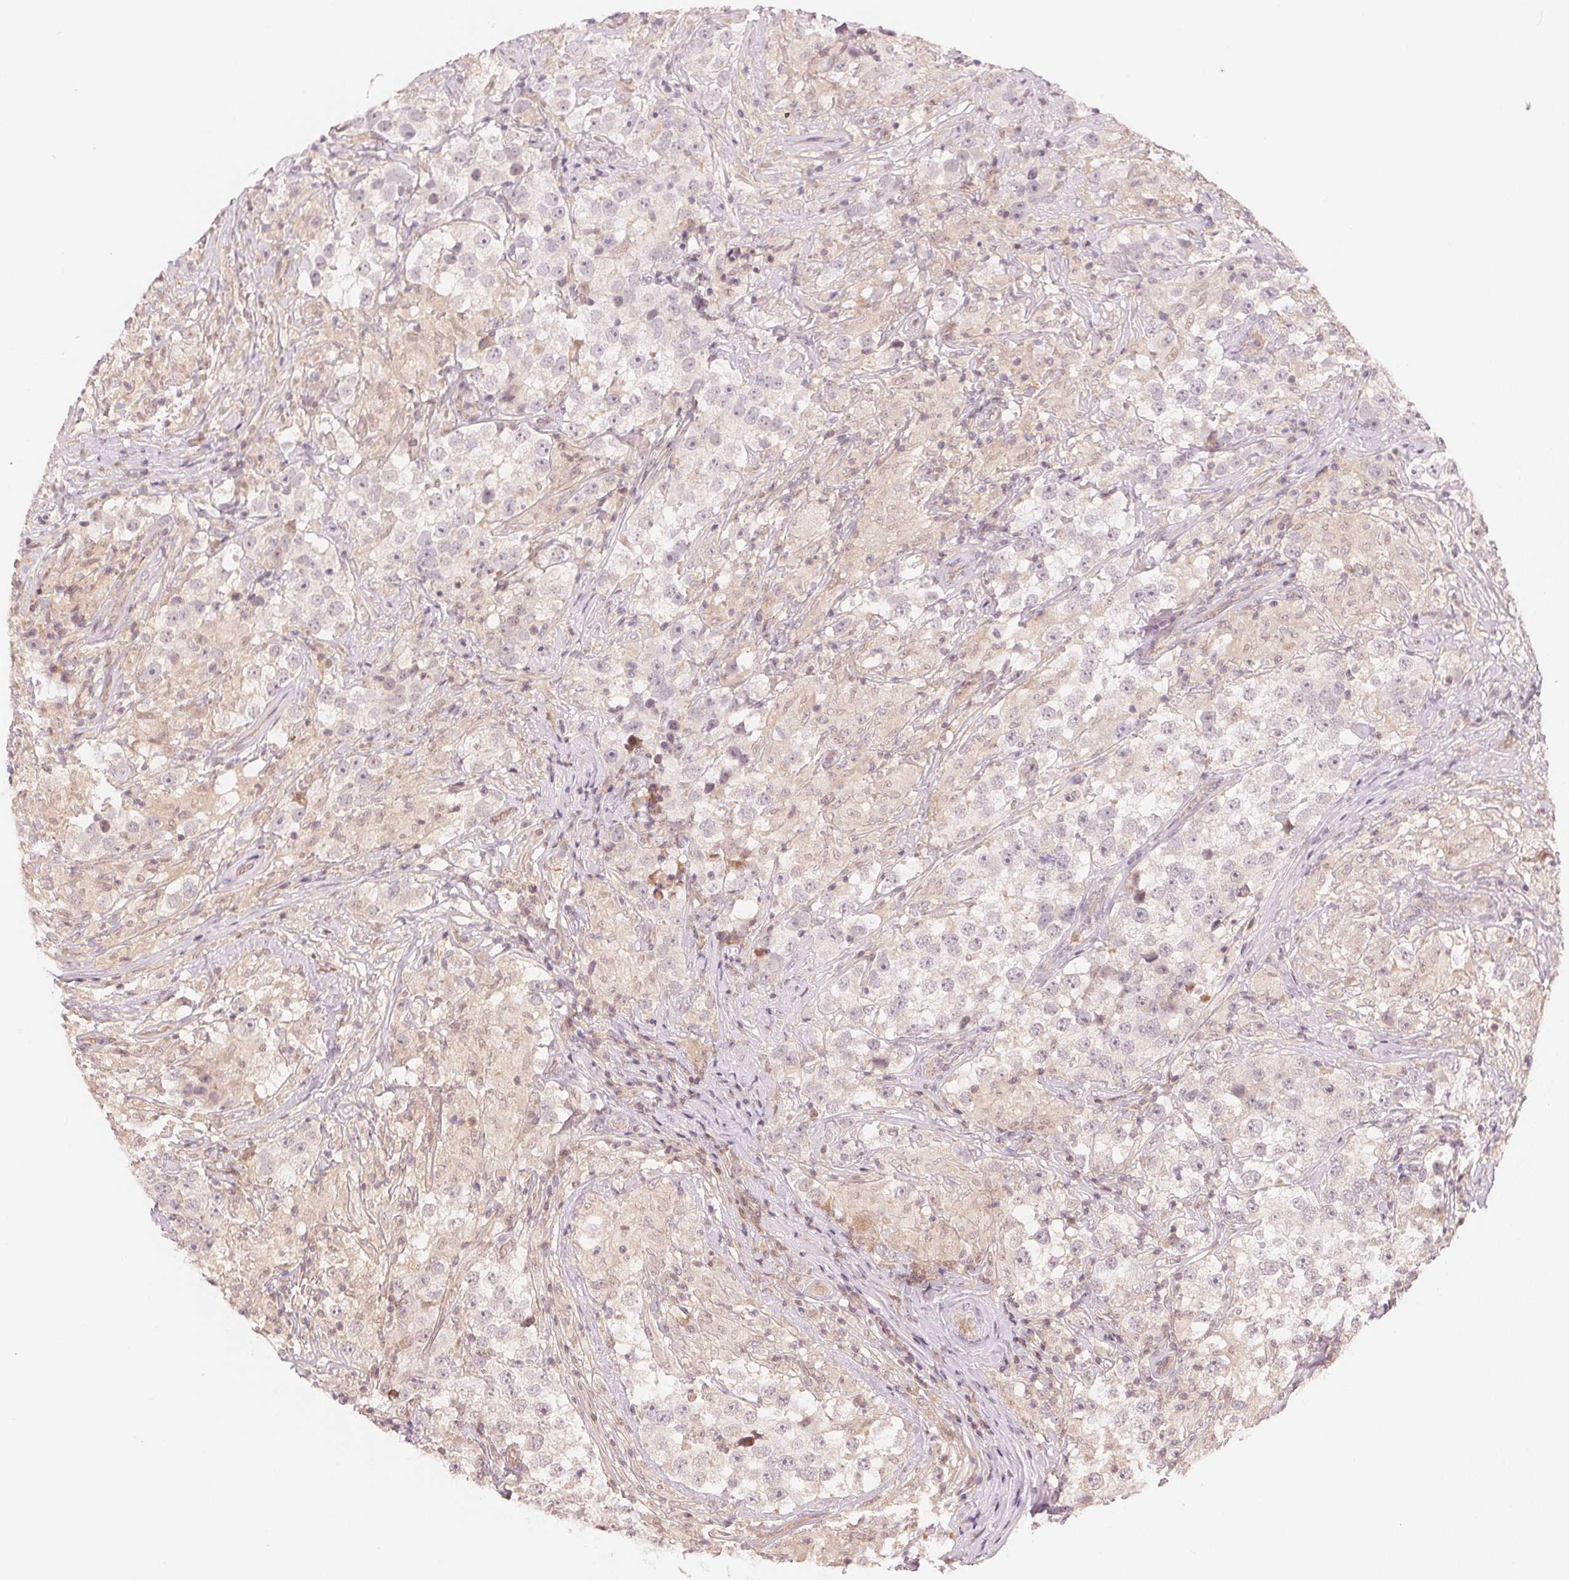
{"staining": {"intensity": "negative", "quantity": "none", "location": "none"}, "tissue": "testis cancer", "cell_type": "Tumor cells", "image_type": "cancer", "snomed": [{"axis": "morphology", "description": "Seminoma, NOS"}, {"axis": "topography", "description": "Testis"}], "caption": "An immunohistochemistry (IHC) photomicrograph of testis cancer is shown. There is no staining in tumor cells of testis cancer.", "gene": "PRKN", "patient": {"sex": "male", "age": 46}}